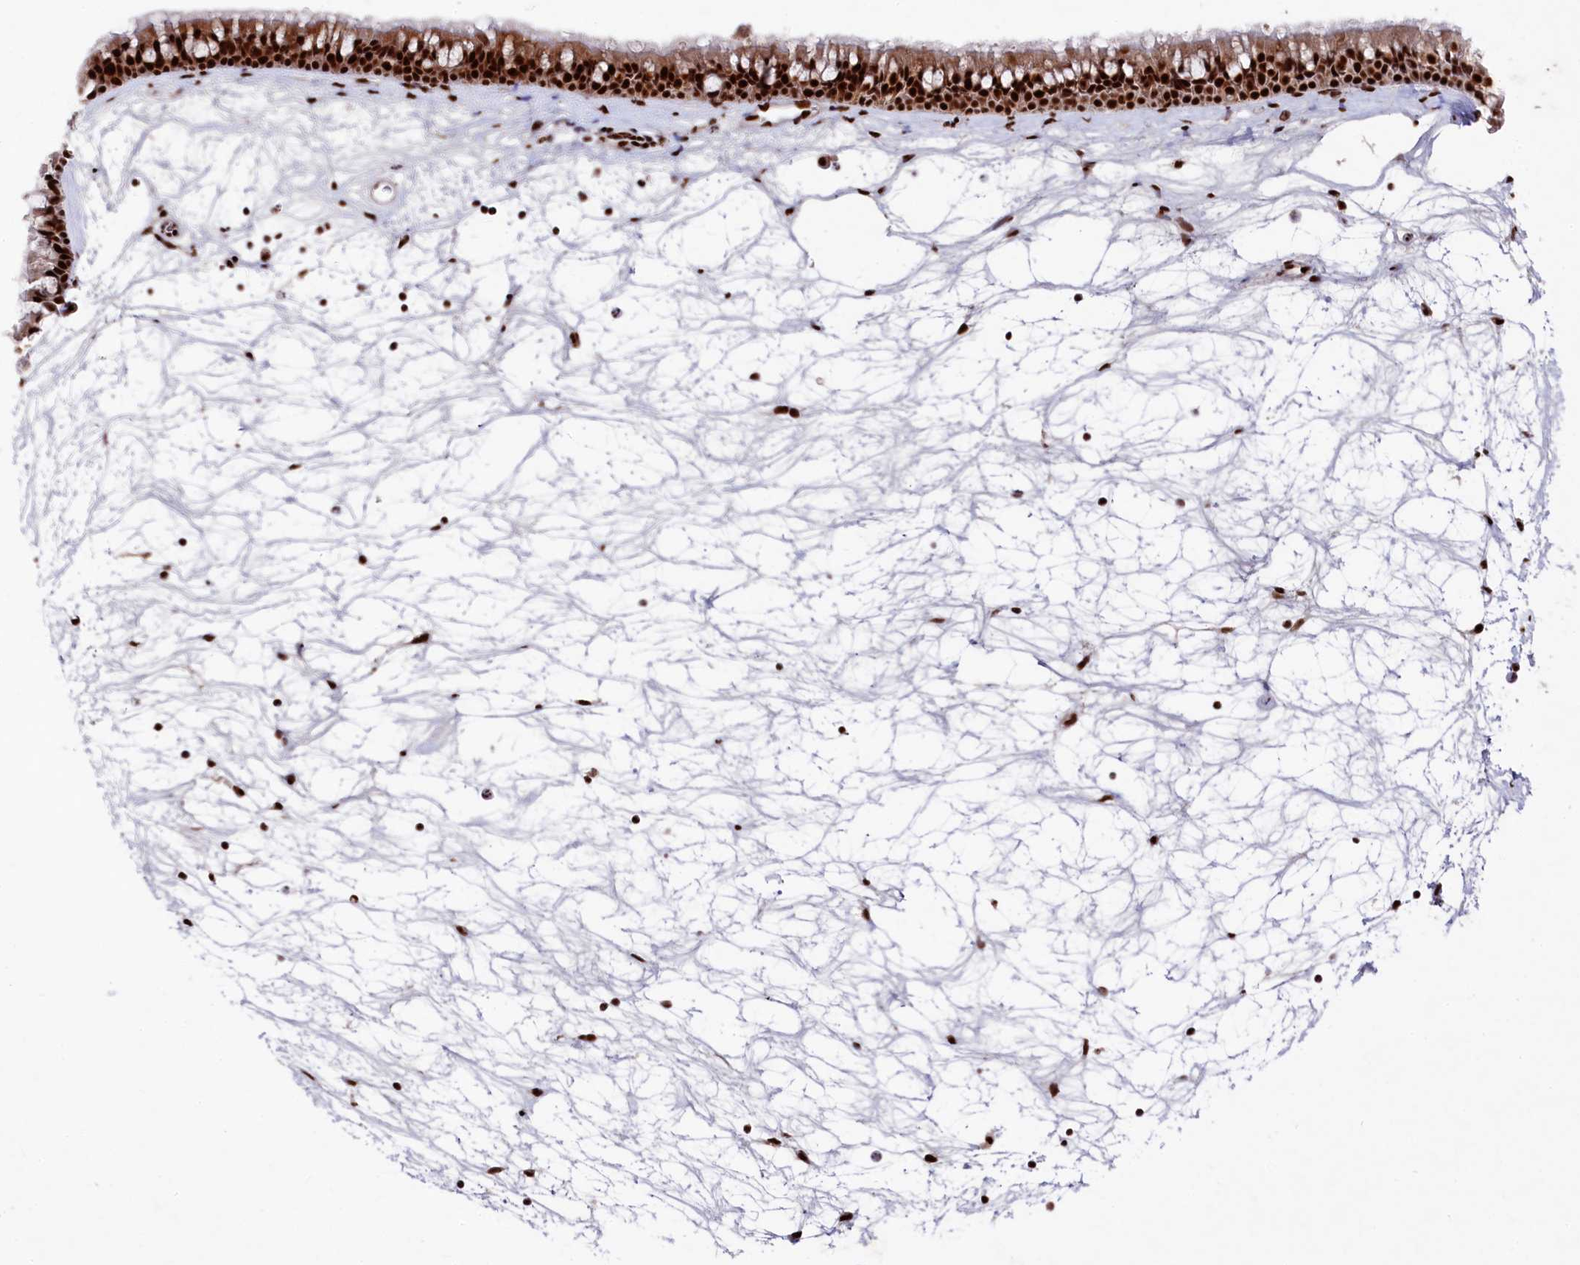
{"staining": {"intensity": "strong", "quantity": ">75%", "location": "cytoplasmic/membranous,nuclear"}, "tissue": "nasopharynx", "cell_type": "Respiratory epithelial cells", "image_type": "normal", "snomed": [{"axis": "morphology", "description": "Normal tissue, NOS"}, {"axis": "topography", "description": "Nasopharynx"}], "caption": "Respiratory epithelial cells demonstrate high levels of strong cytoplasmic/membranous,nuclear staining in approximately >75% of cells in unremarkable nasopharynx.", "gene": "PRPF31", "patient": {"sex": "male", "age": 64}}